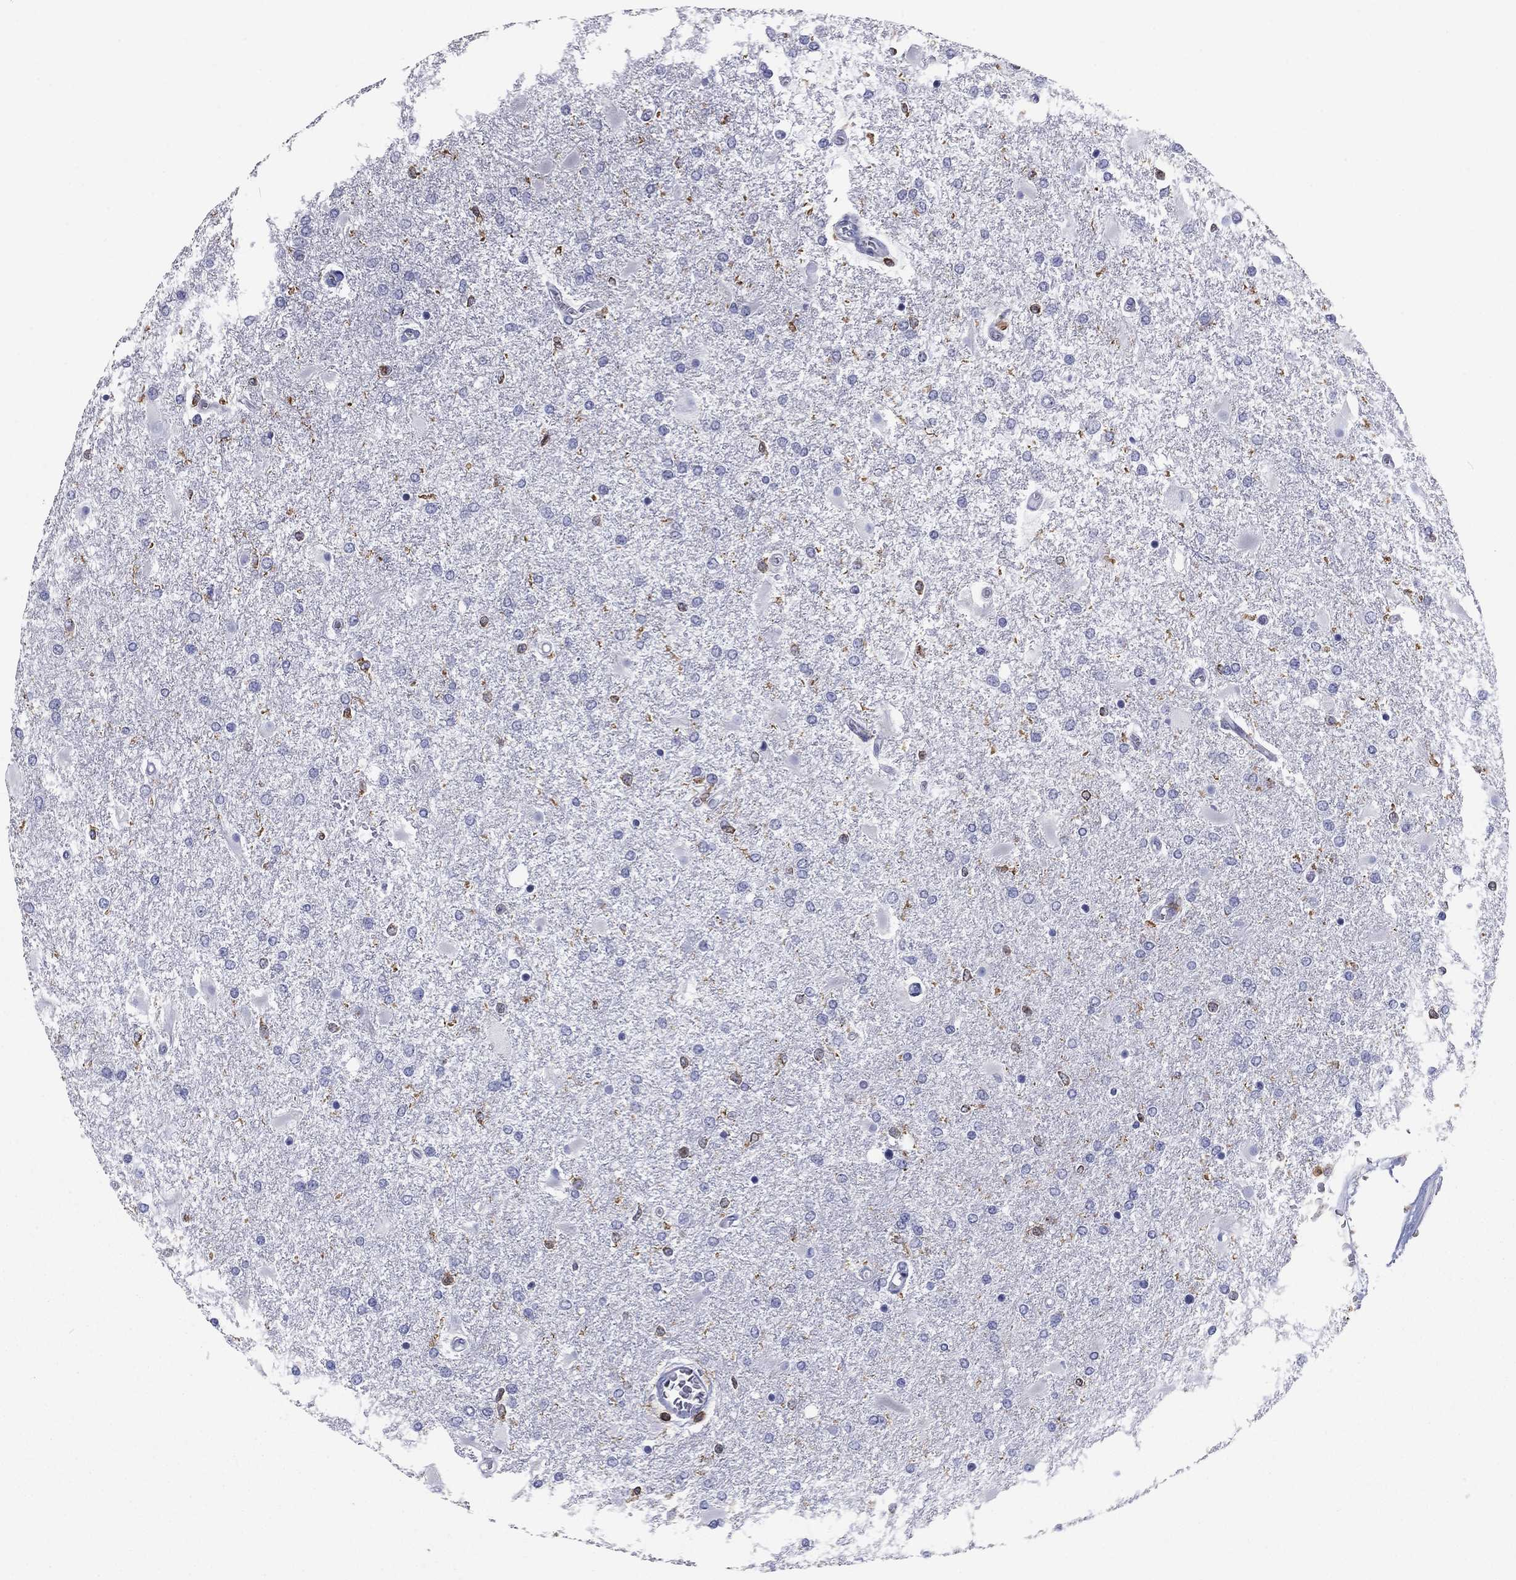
{"staining": {"intensity": "negative", "quantity": "none", "location": "none"}, "tissue": "glioma", "cell_type": "Tumor cells", "image_type": "cancer", "snomed": [{"axis": "morphology", "description": "Glioma, malignant, High grade"}, {"axis": "topography", "description": "Cerebral cortex"}], "caption": "DAB (3,3'-diaminobenzidine) immunohistochemical staining of human glioma reveals no significant expression in tumor cells.", "gene": "ARHGAP27", "patient": {"sex": "male", "age": 79}}